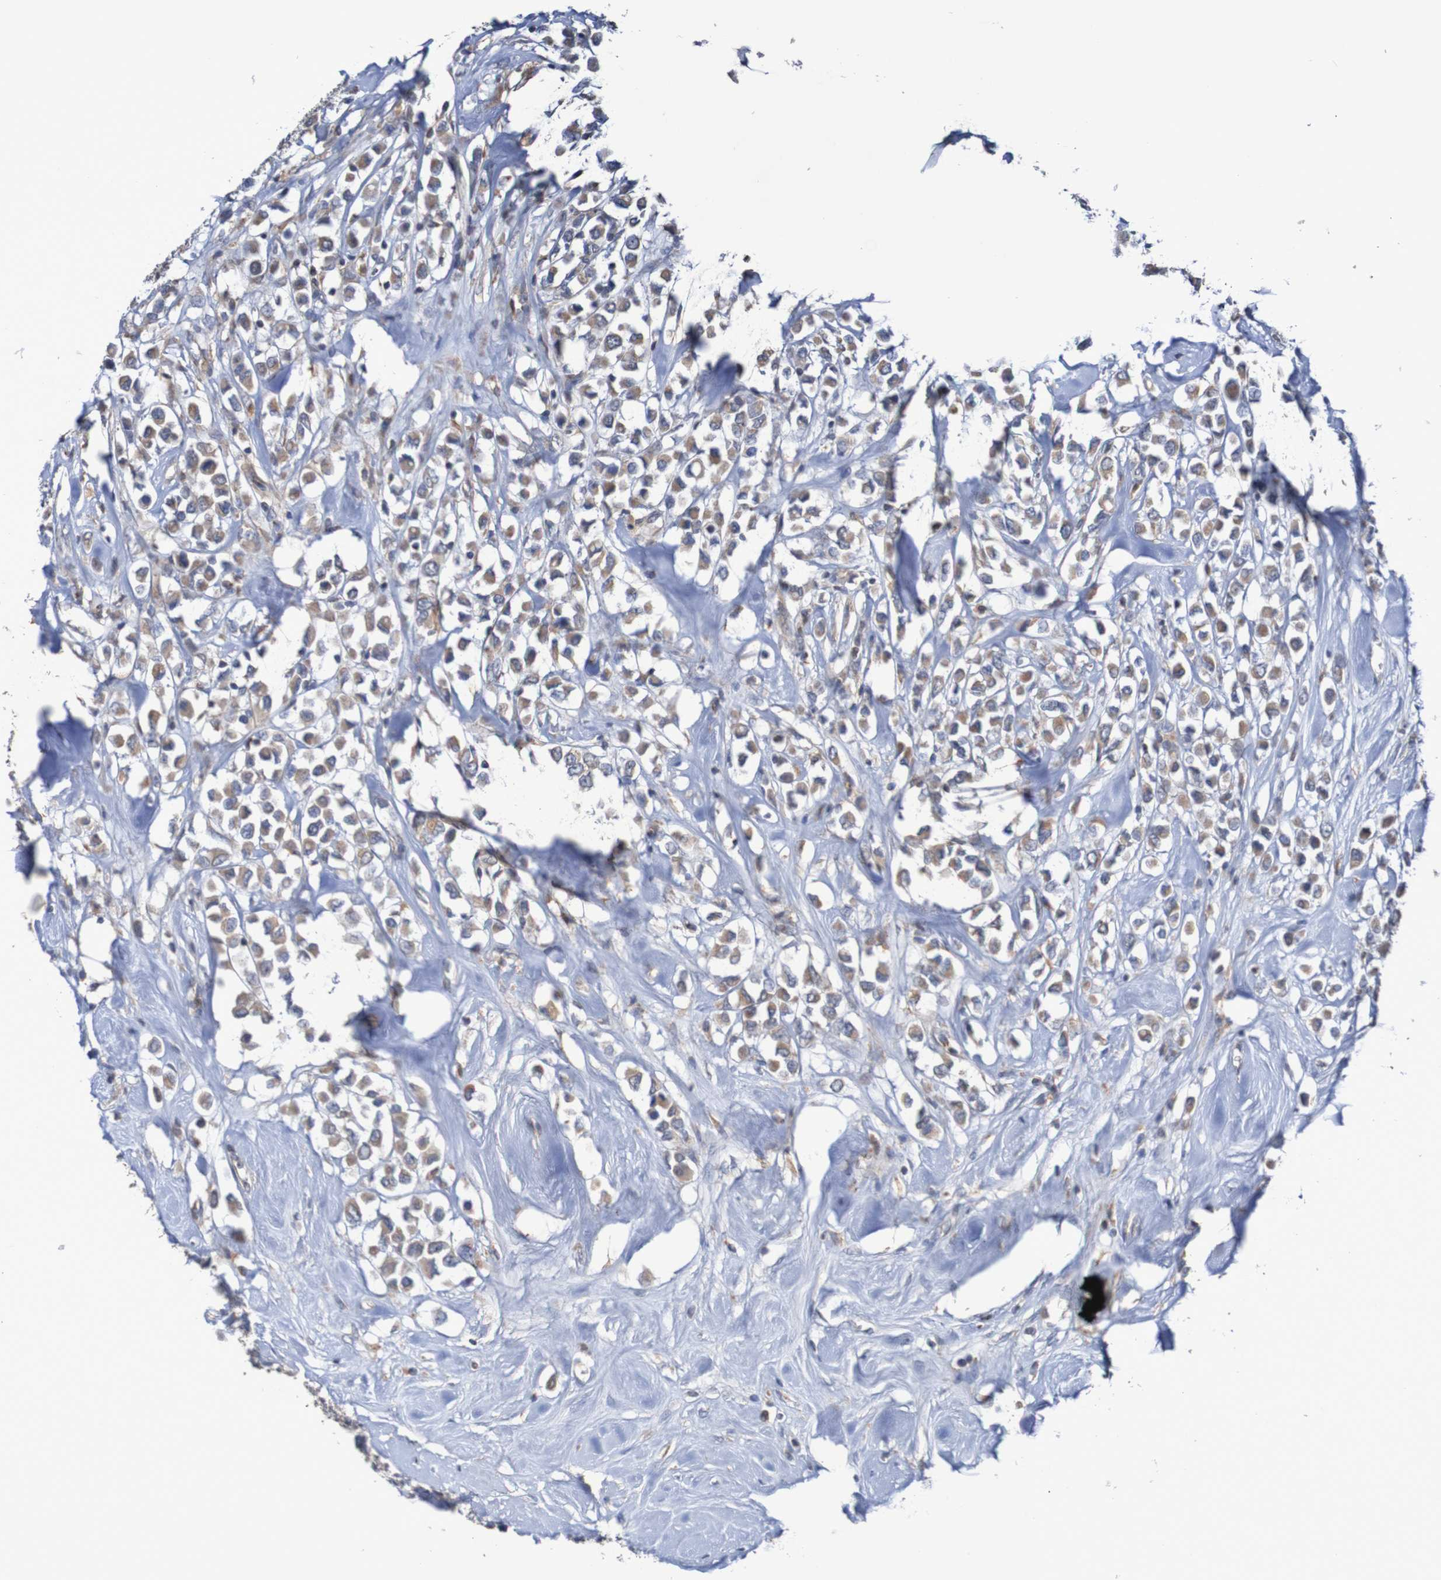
{"staining": {"intensity": "moderate", "quantity": ">75%", "location": "cytoplasmic/membranous"}, "tissue": "breast cancer", "cell_type": "Tumor cells", "image_type": "cancer", "snomed": [{"axis": "morphology", "description": "Duct carcinoma"}, {"axis": "topography", "description": "Breast"}], "caption": "Breast cancer (invasive ductal carcinoma) tissue shows moderate cytoplasmic/membranous expression in about >75% of tumor cells", "gene": "C3orf18", "patient": {"sex": "female", "age": 61}}